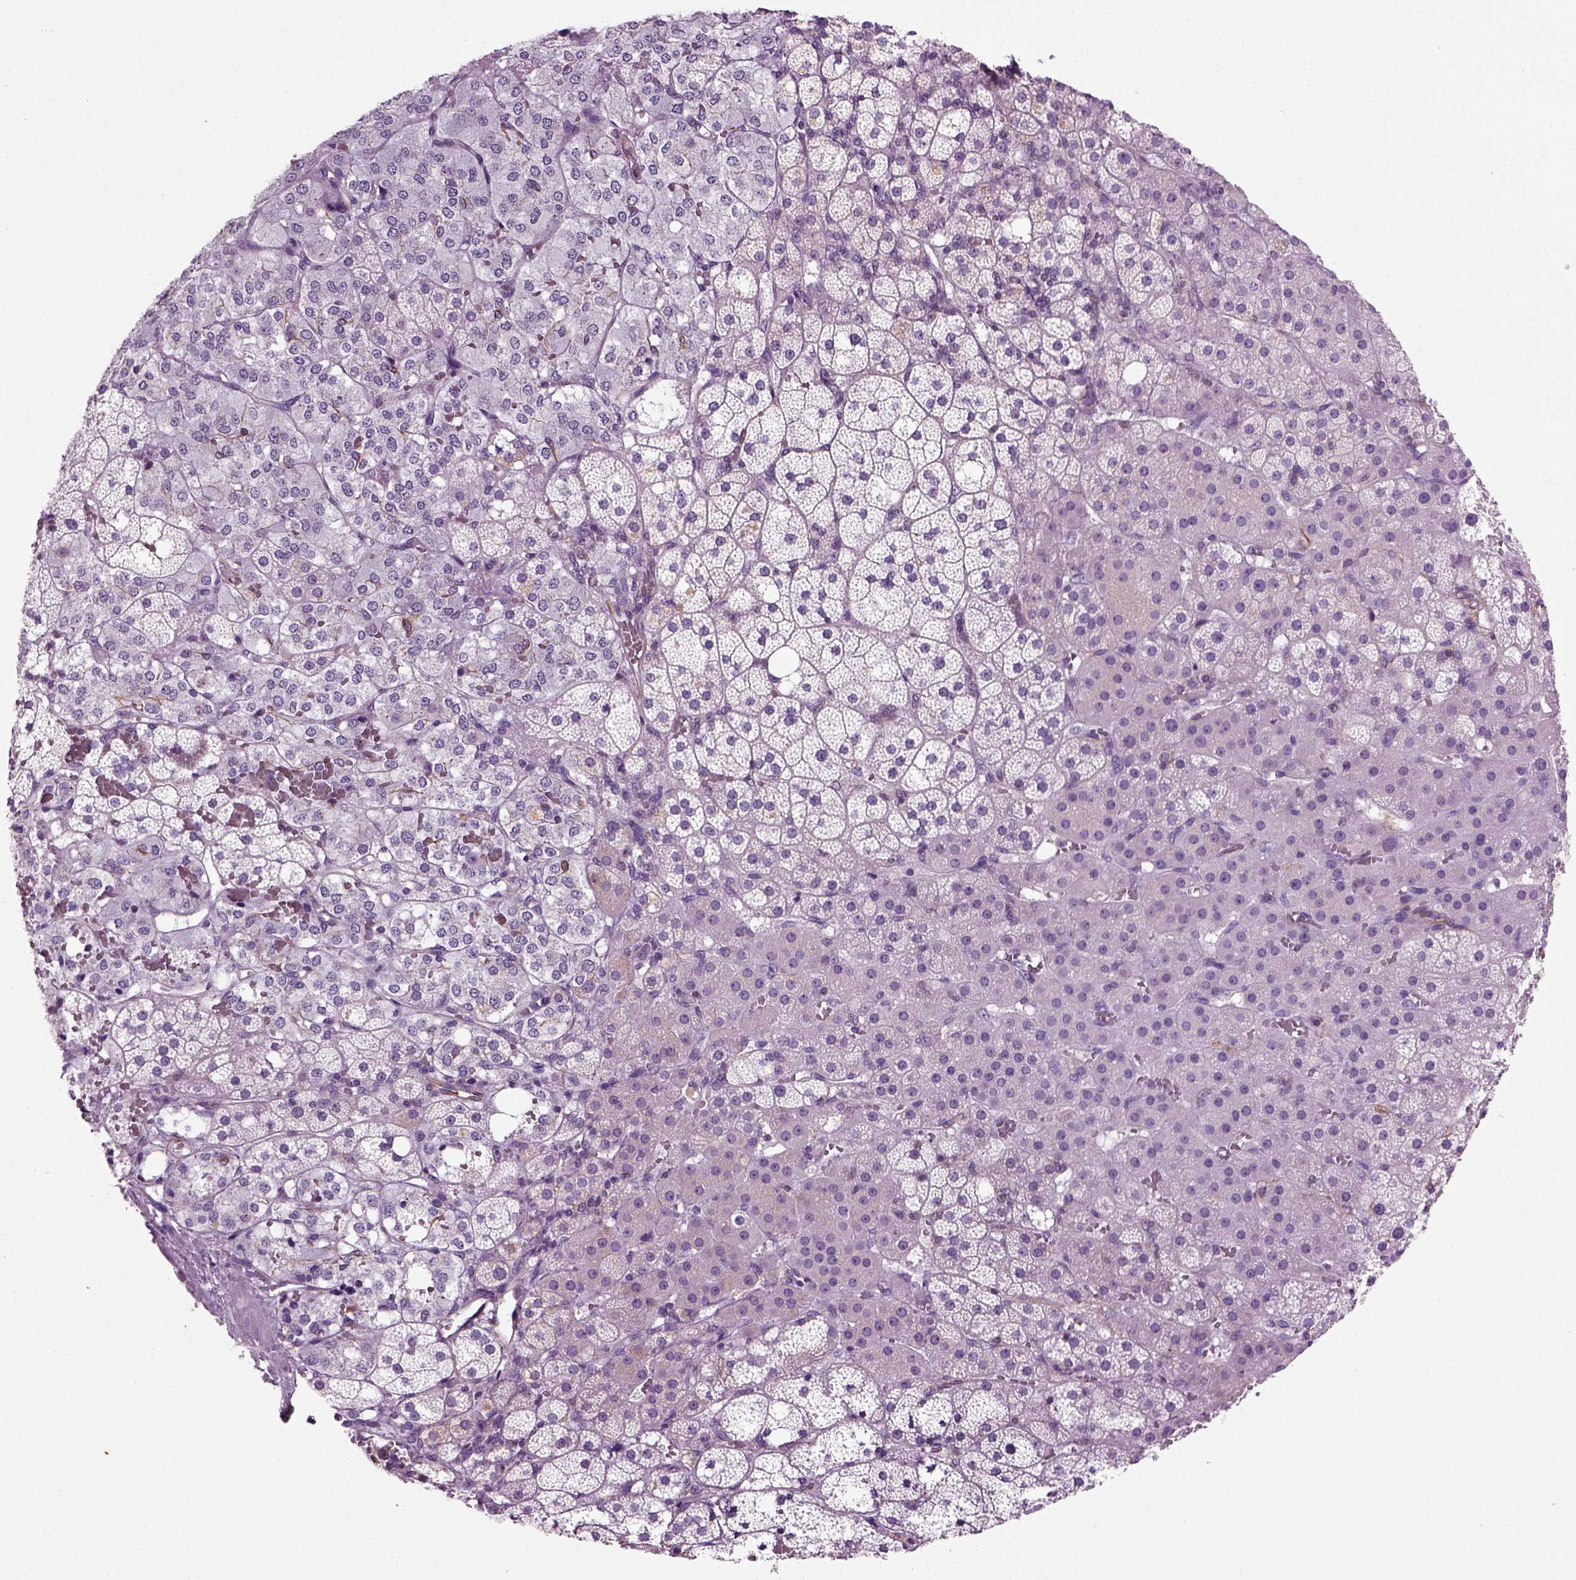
{"staining": {"intensity": "weak", "quantity": "<25%", "location": "cytoplasmic/membranous"}, "tissue": "adrenal gland", "cell_type": "Glandular cells", "image_type": "normal", "snomed": [{"axis": "morphology", "description": "Normal tissue, NOS"}, {"axis": "topography", "description": "Adrenal gland"}], "caption": "Immunohistochemical staining of normal adrenal gland demonstrates no significant expression in glandular cells.", "gene": "ACER3", "patient": {"sex": "male", "age": 53}}